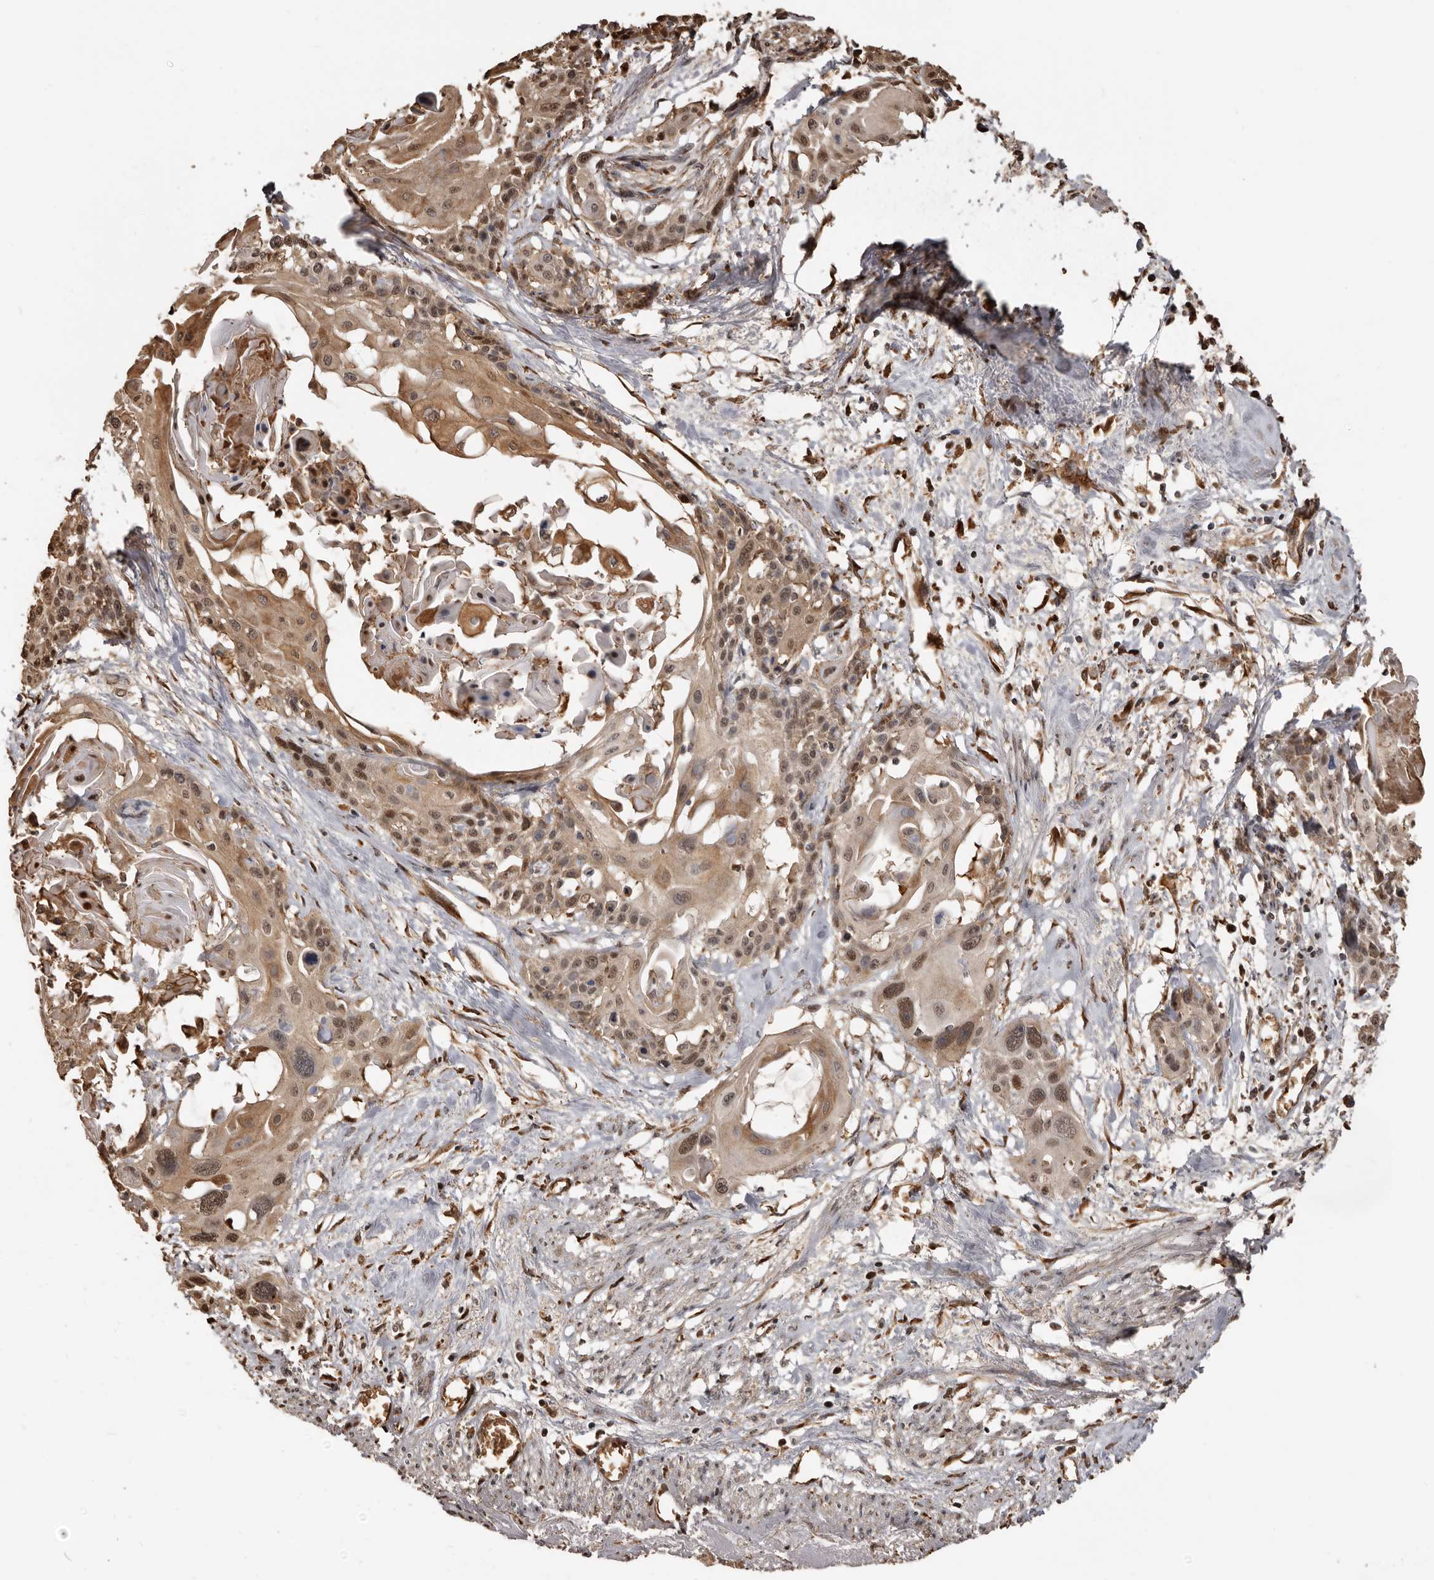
{"staining": {"intensity": "moderate", "quantity": ">75%", "location": "cytoplasmic/membranous,nuclear"}, "tissue": "cervical cancer", "cell_type": "Tumor cells", "image_type": "cancer", "snomed": [{"axis": "morphology", "description": "Squamous cell carcinoma, NOS"}, {"axis": "topography", "description": "Cervix"}], "caption": "The micrograph exhibits immunohistochemical staining of cervical cancer. There is moderate cytoplasmic/membranous and nuclear staining is seen in approximately >75% of tumor cells.", "gene": "ENTREP1", "patient": {"sex": "female", "age": 57}}